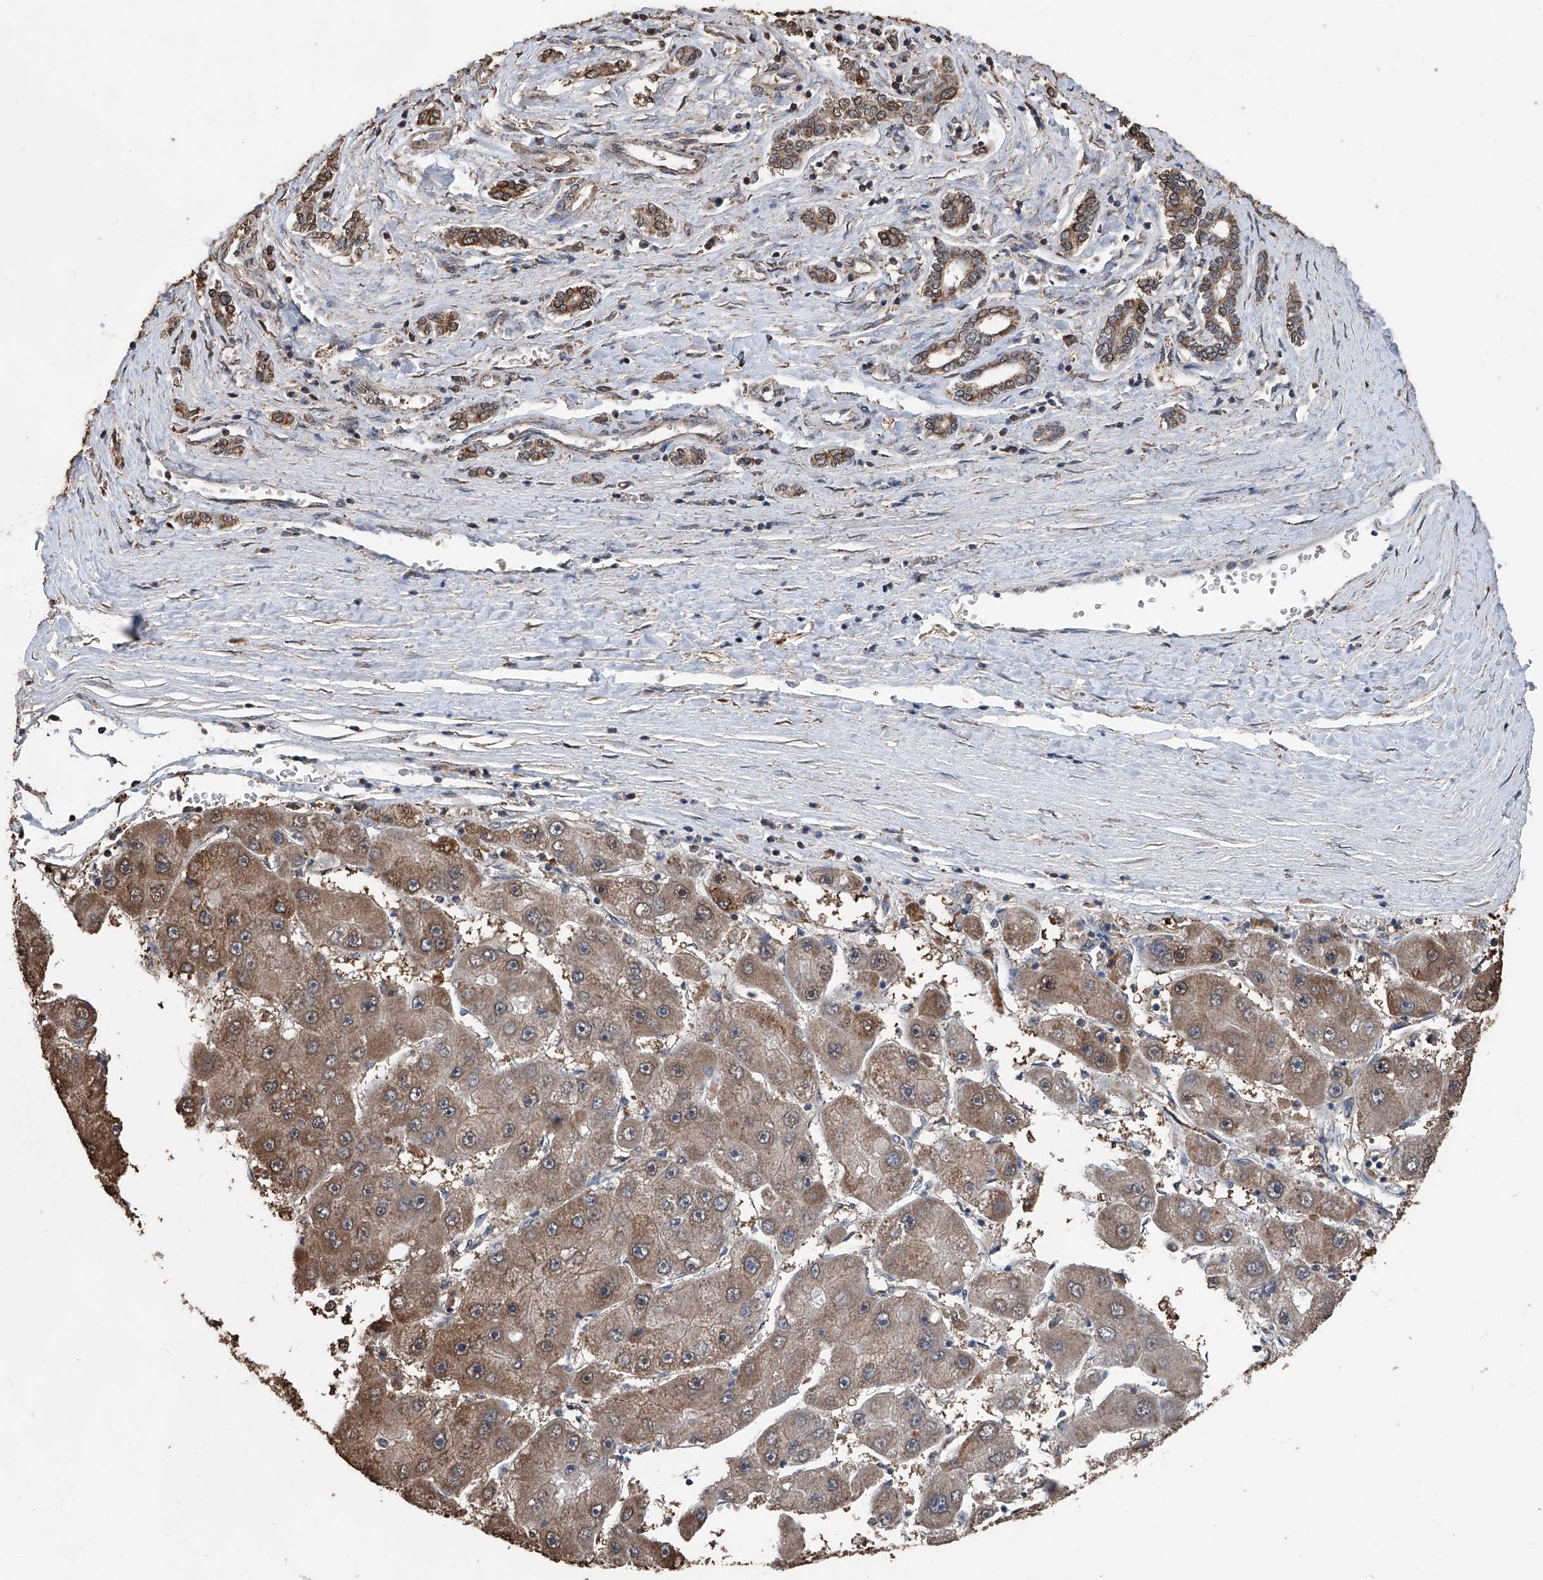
{"staining": {"intensity": "moderate", "quantity": ">75%", "location": "cytoplasmic/membranous"}, "tissue": "liver cancer", "cell_type": "Tumor cells", "image_type": "cancer", "snomed": [{"axis": "morphology", "description": "Carcinoma, Hepatocellular, NOS"}, {"axis": "topography", "description": "Liver"}], "caption": "This is a histology image of immunohistochemistry staining of hepatocellular carcinoma (liver), which shows moderate positivity in the cytoplasmic/membranous of tumor cells.", "gene": "STARD7", "patient": {"sex": "female", "age": 61}}